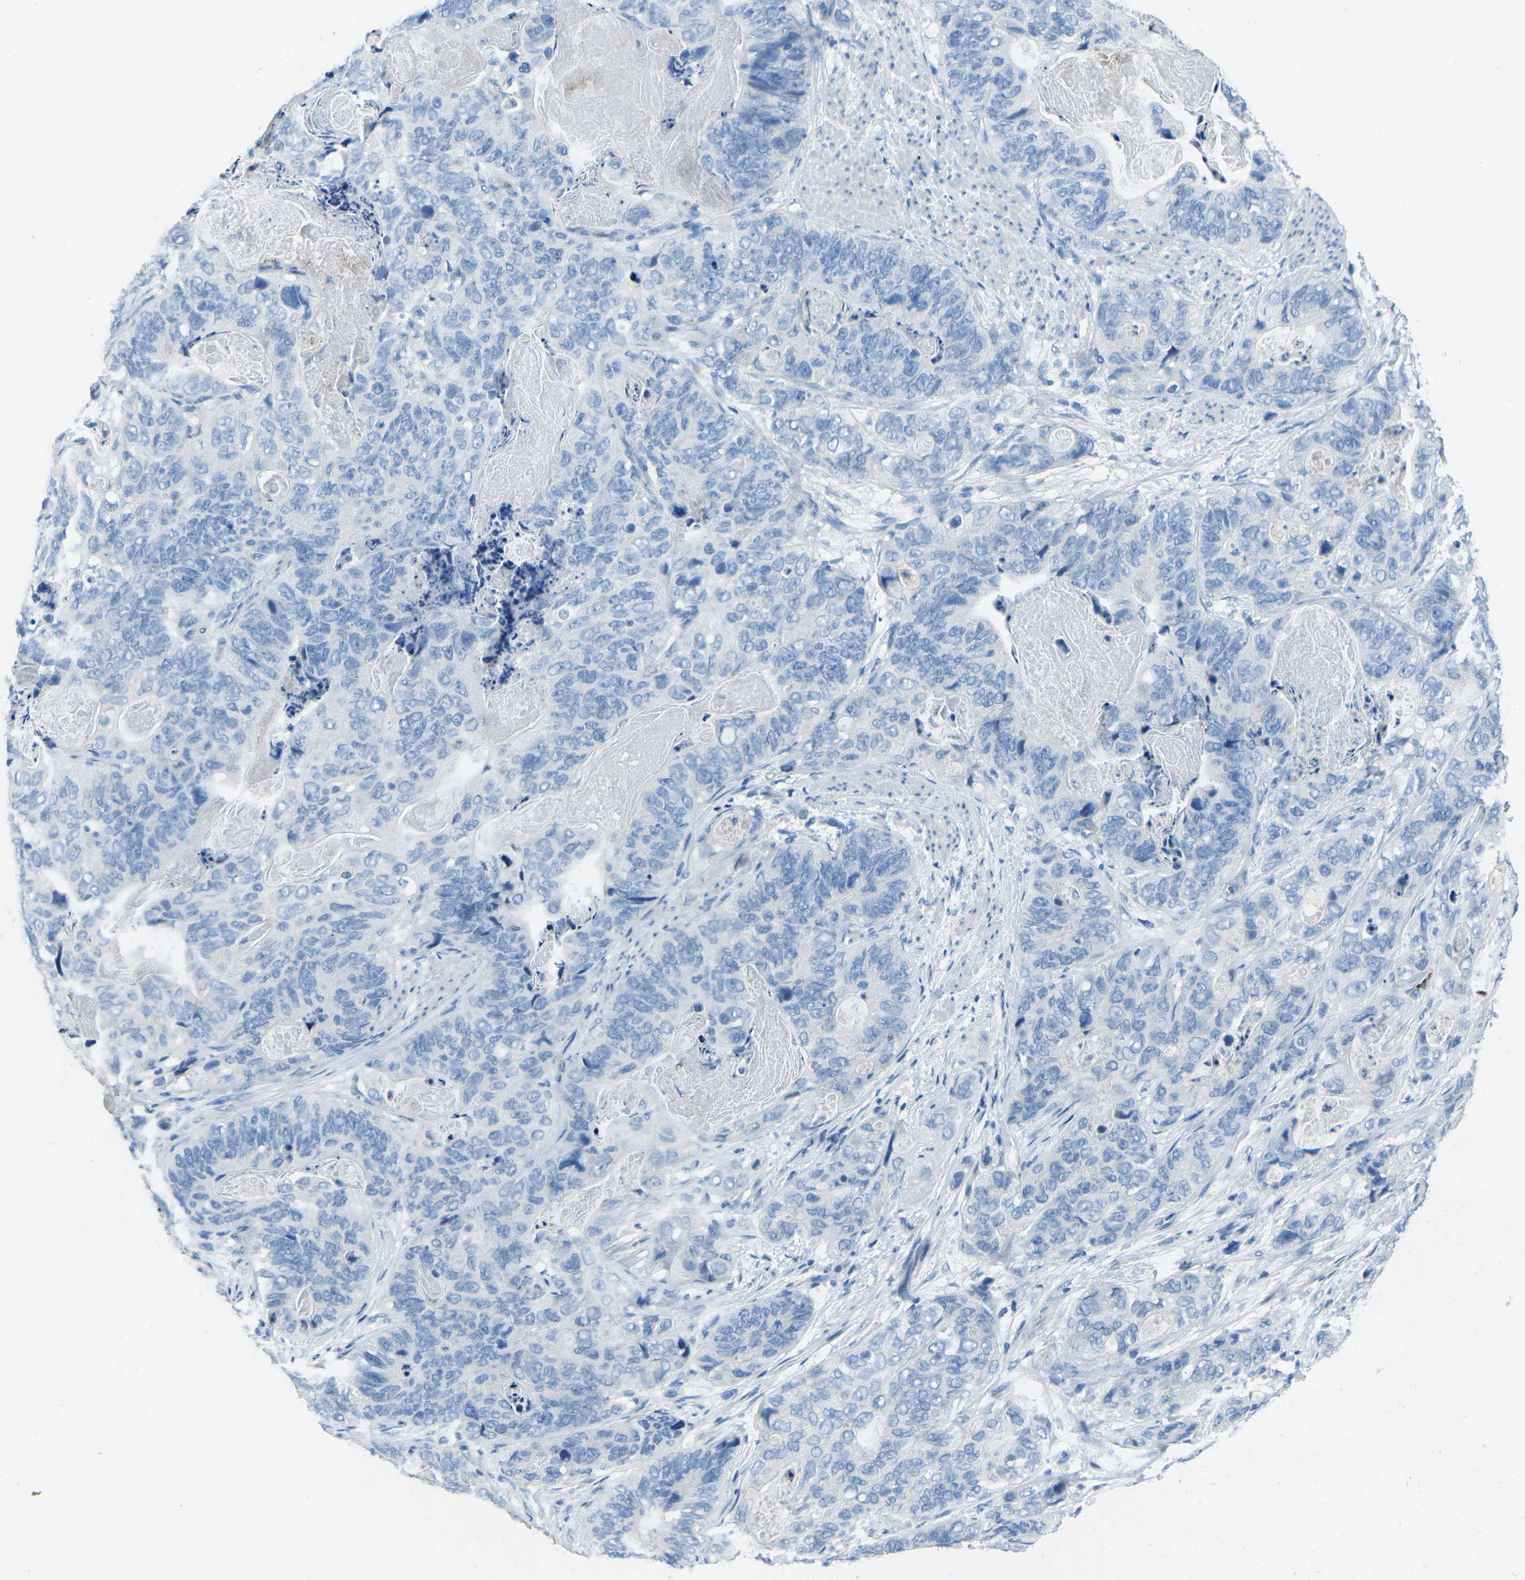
{"staining": {"intensity": "negative", "quantity": "none", "location": "none"}, "tissue": "stomach cancer", "cell_type": "Tumor cells", "image_type": "cancer", "snomed": [{"axis": "morphology", "description": "Adenocarcinoma, NOS"}, {"axis": "topography", "description": "Stomach"}], "caption": "Tumor cells show no significant expression in stomach adenocarcinoma.", "gene": "FCN1", "patient": {"sex": "female", "age": 89}}